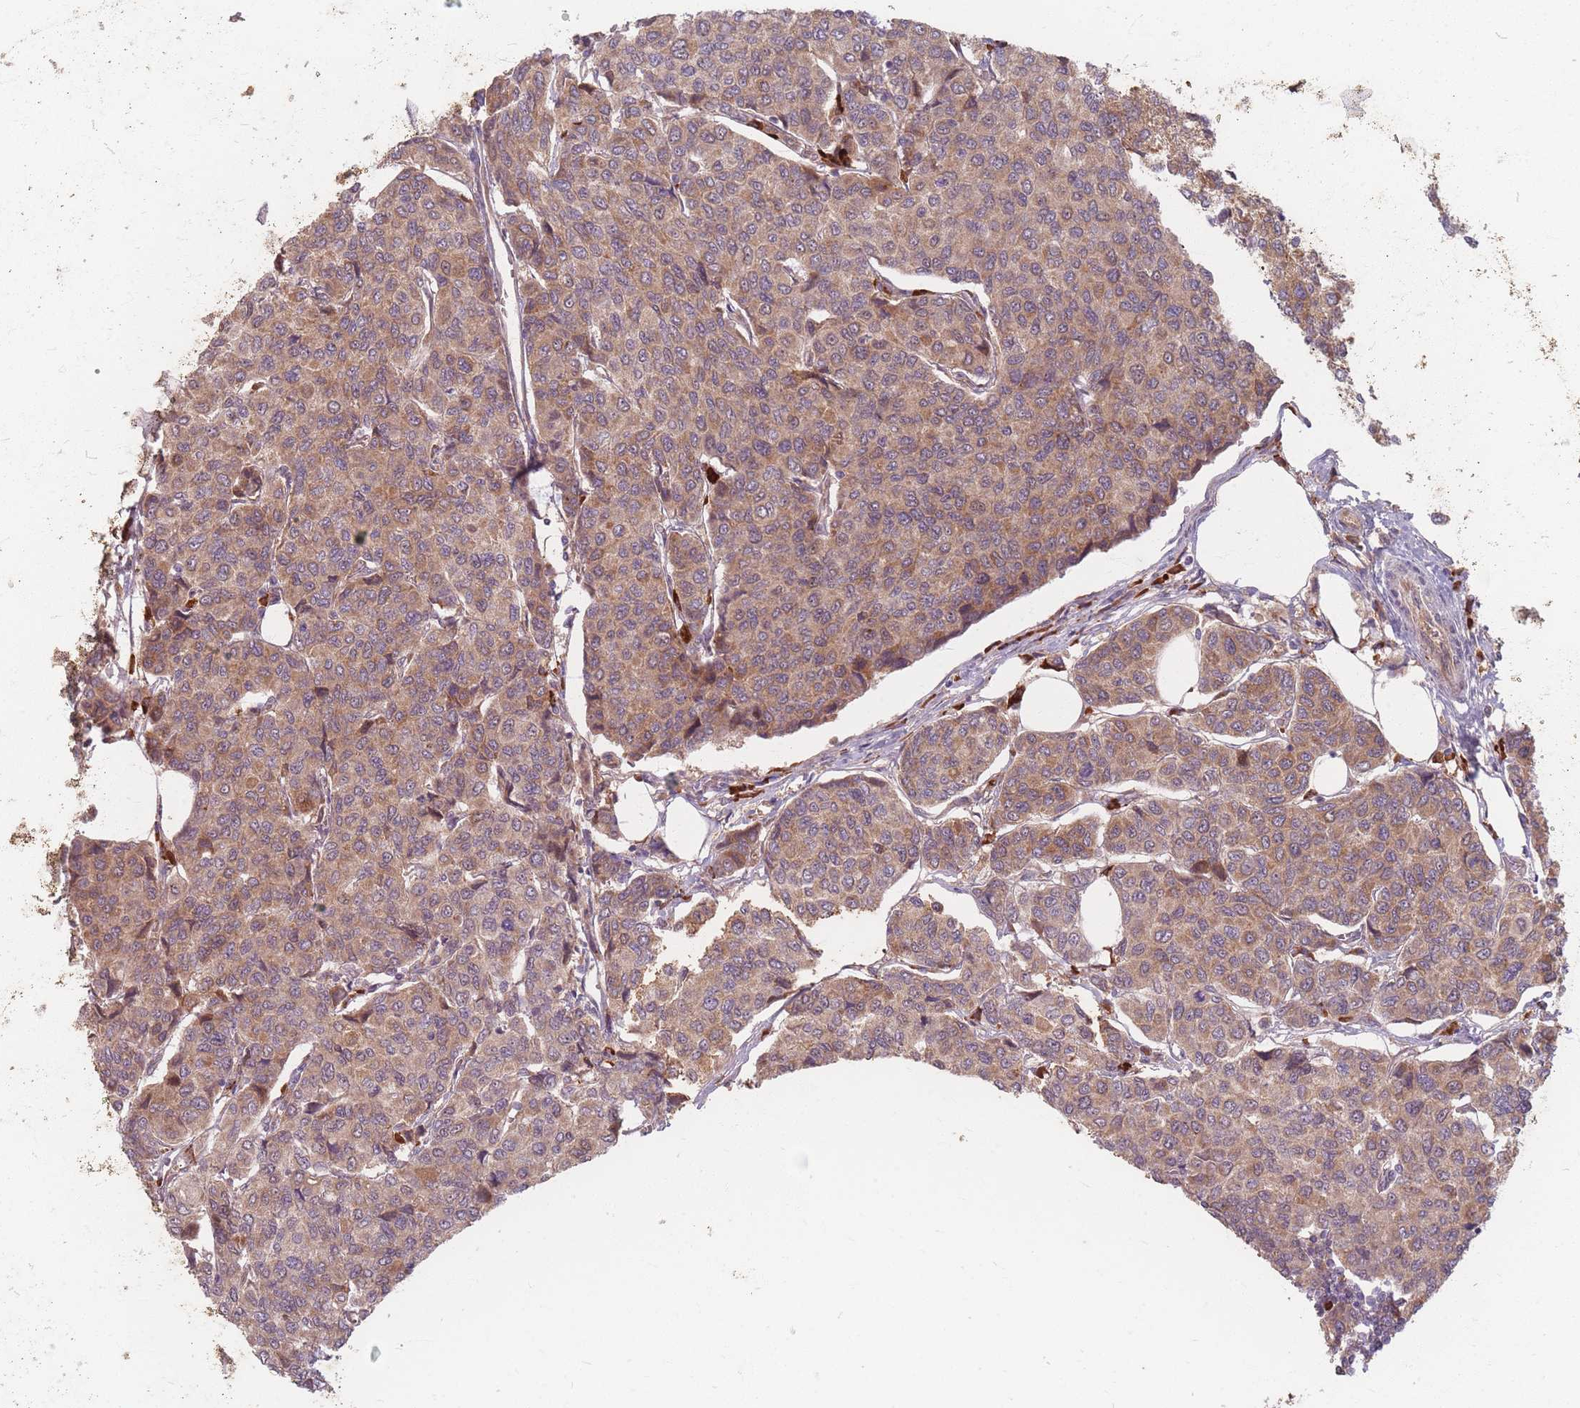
{"staining": {"intensity": "moderate", "quantity": ">75%", "location": "cytoplasmic/membranous"}, "tissue": "breast cancer", "cell_type": "Tumor cells", "image_type": "cancer", "snomed": [{"axis": "morphology", "description": "Duct carcinoma"}, {"axis": "topography", "description": "Breast"}], "caption": "There is medium levels of moderate cytoplasmic/membranous expression in tumor cells of breast infiltrating ductal carcinoma, as demonstrated by immunohistochemical staining (brown color).", "gene": "SMIM14", "patient": {"sex": "female", "age": 55}}